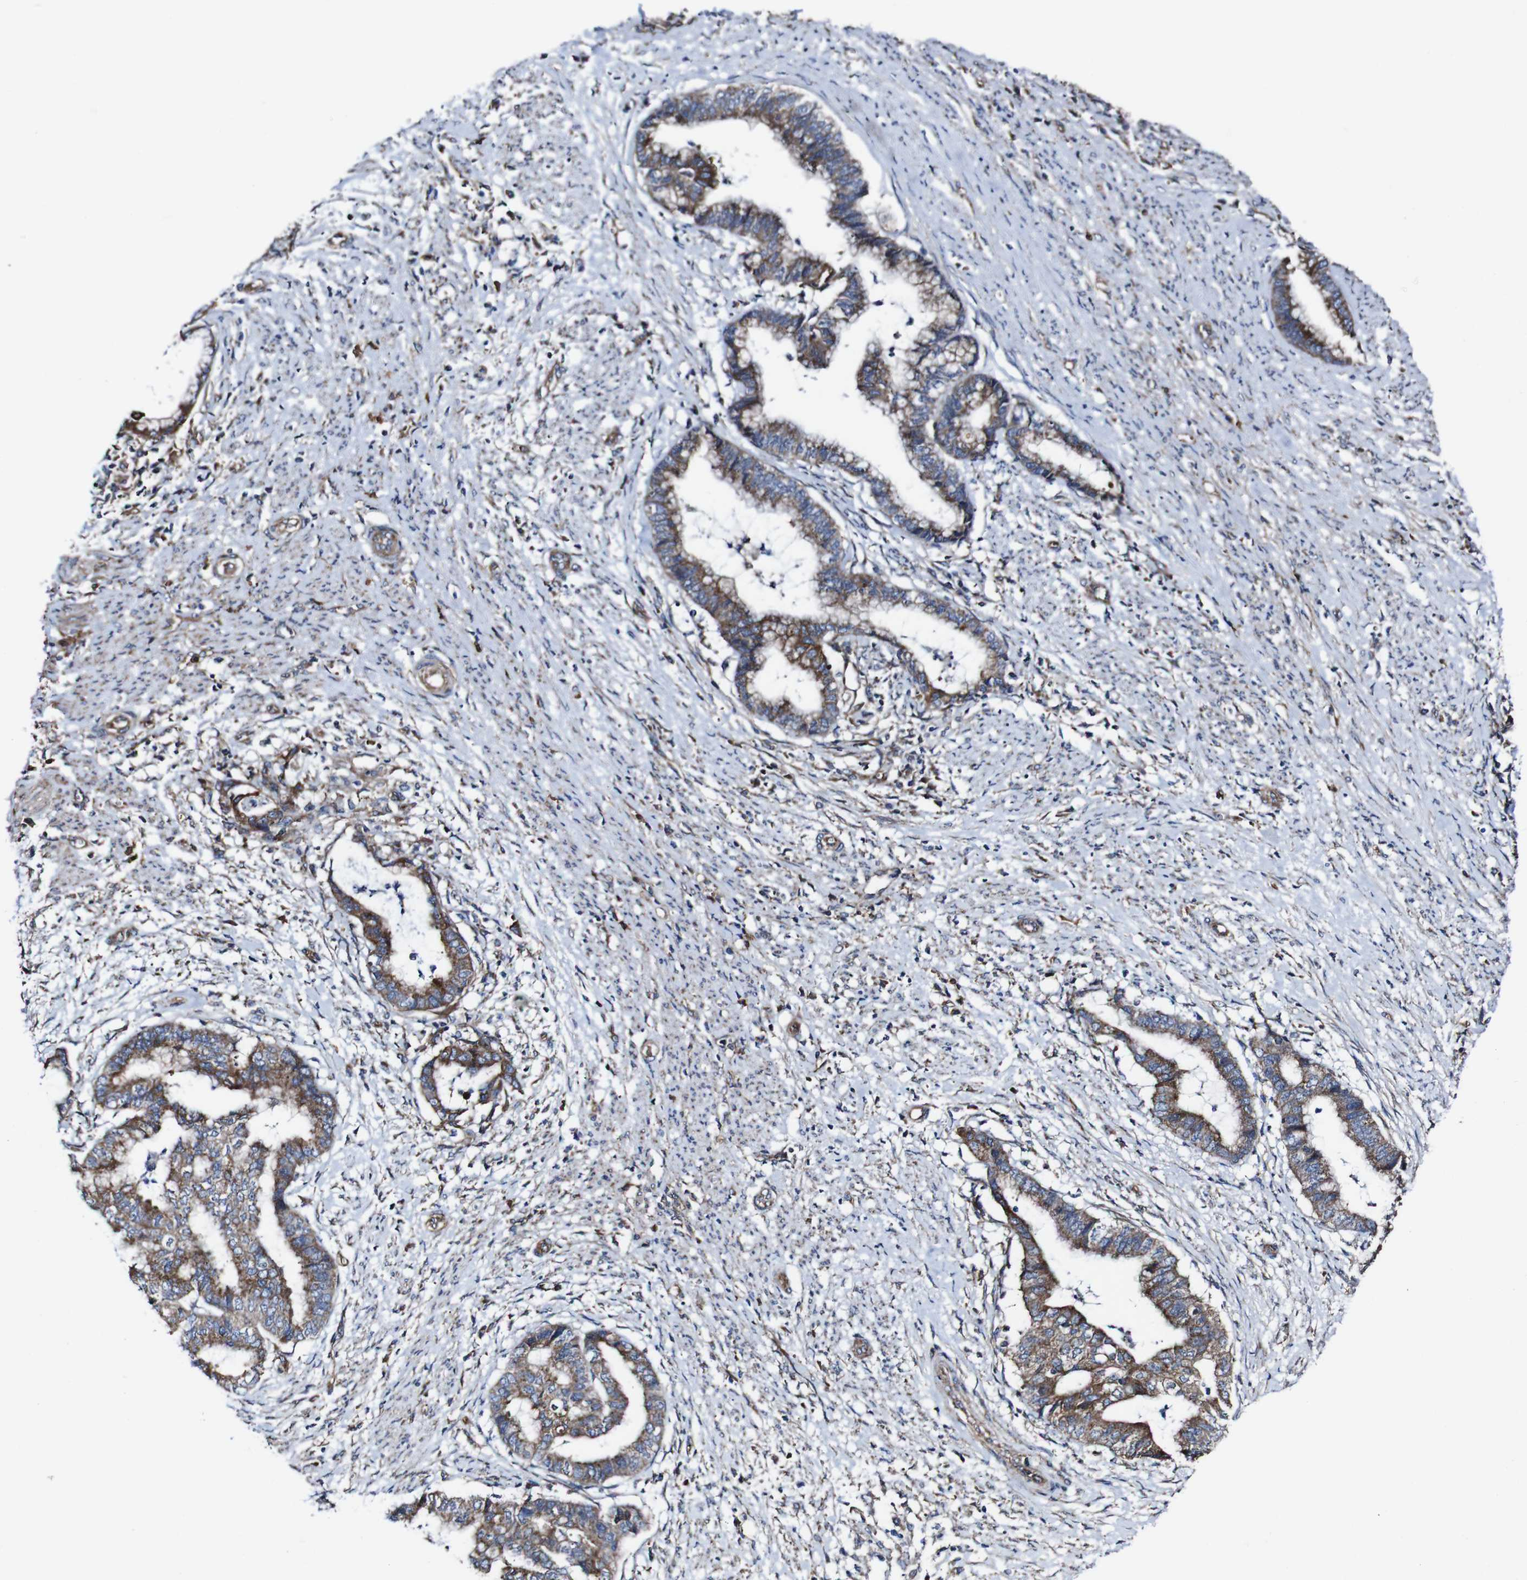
{"staining": {"intensity": "moderate", "quantity": ">75%", "location": "cytoplasmic/membranous"}, "tissue": "endometrial cancer", "cell_type": "Tumor cells", "image_type": "cancer", "snomed": [{"axis": "morphology", "description": "Necrosis, NOS"}, {"axis": "morphology", "description": "Adenocarcinoma, NOS"}, {"axis": "topography", "description": "Endometrium"}], "caption": "Endometrial adenocarcinoma stained for a protein (brown) demonstrates moderate cytoplasmic/membranous positive expression in approximately >75% of tumor cells.", "gene": "CSF1R", "patient": {"sex": "female", "age": 79}}